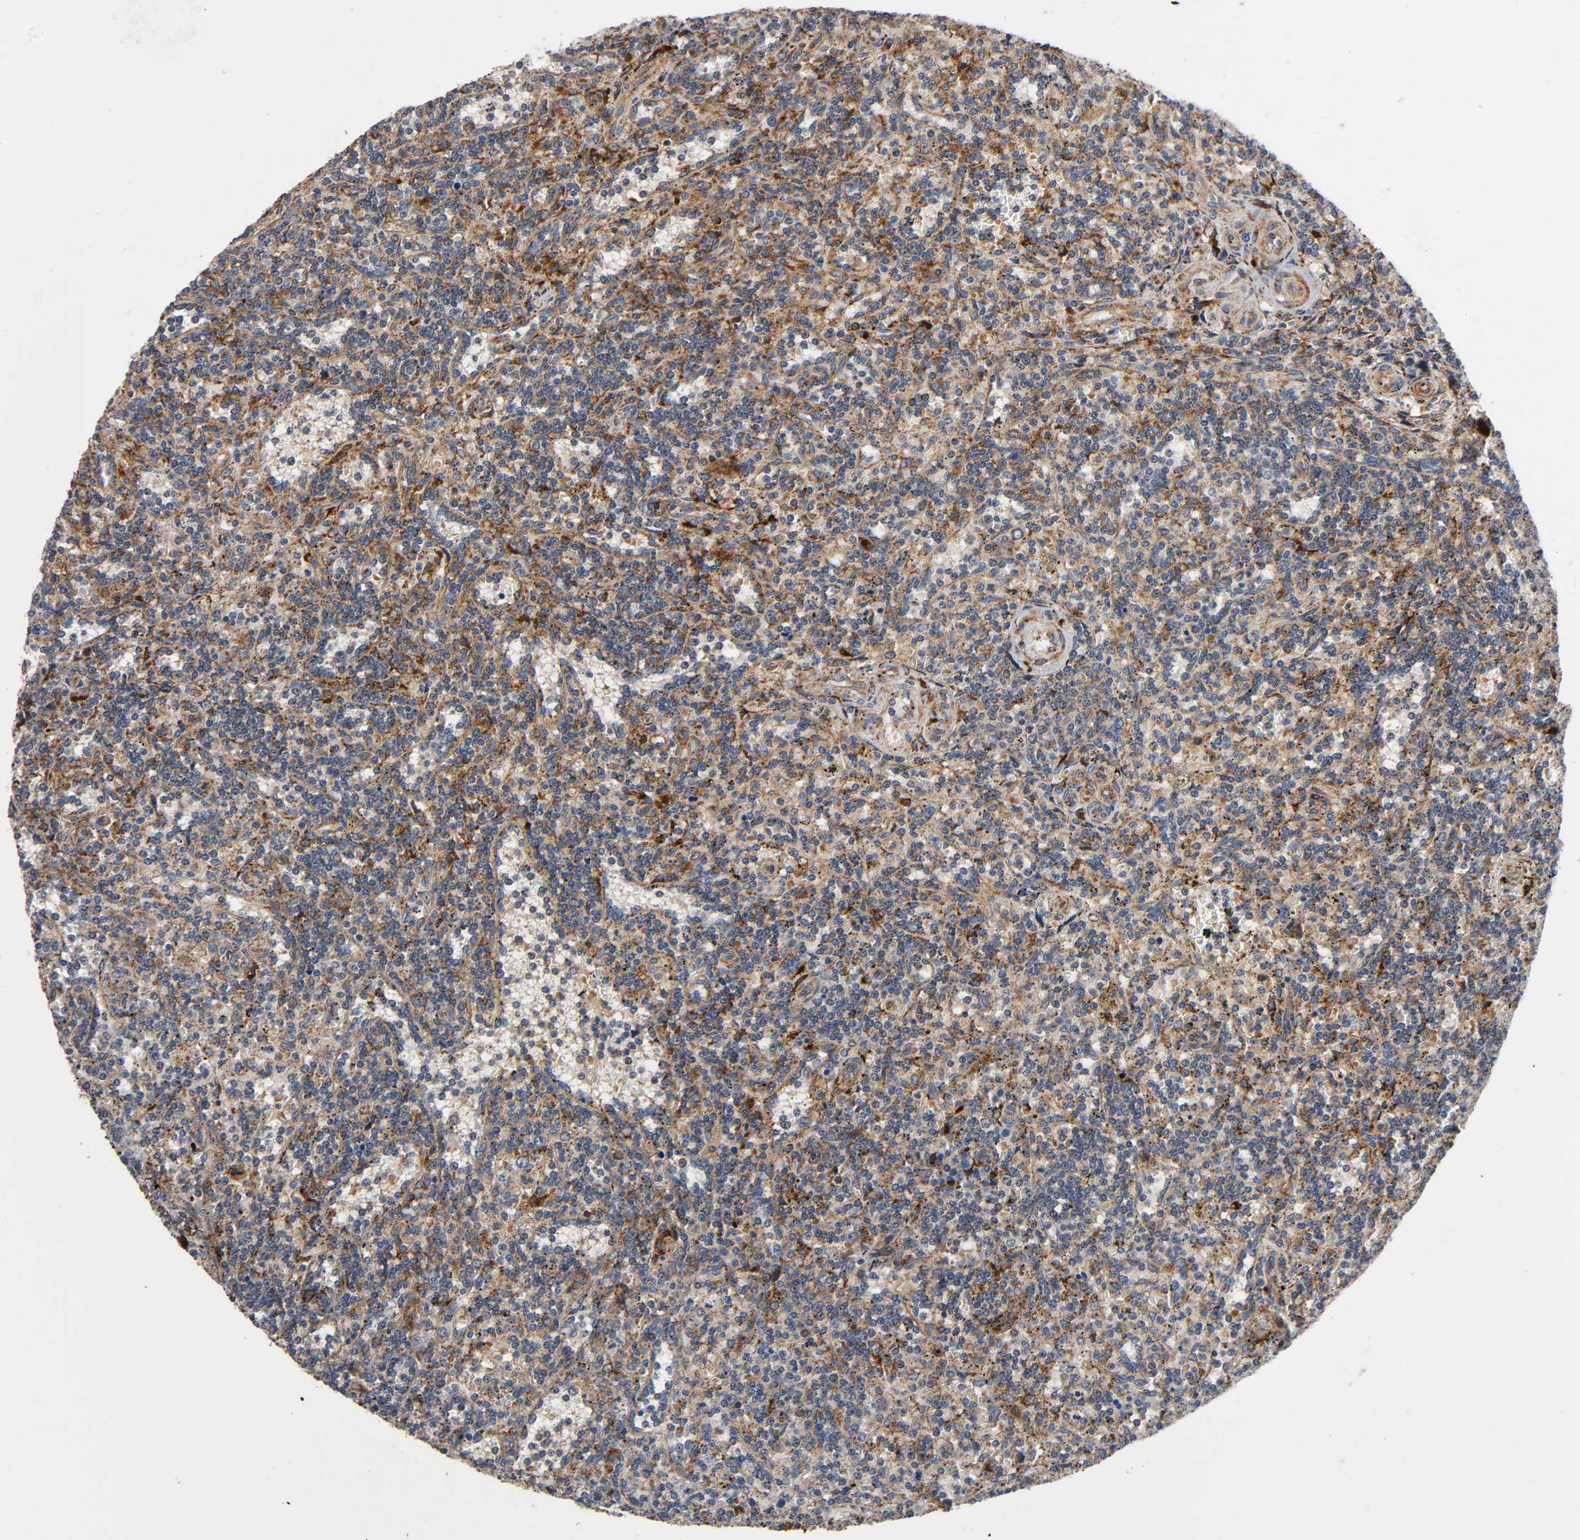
{"staining": {"intensity": "moderate", "quantity": ">75%", "location": "cytoplasmic/membranous"}, "tissue": "lymphoma", "cell_type": "Tumor cells", "image_type": "cancer", "snomed": [{"axis": "morphology", "description": "Malignant lymphoma, non-Hodgkin's type, Low grade"}, {"axis": "topography", "description": "Spleen"}], "caption": "Moderate cytoplasmic/membranous protein expression is present in approximately >75% of tumor cells in lymphoma.", "gene": "MAP3K1", "patient": {"sex": "male", "age": 73}}